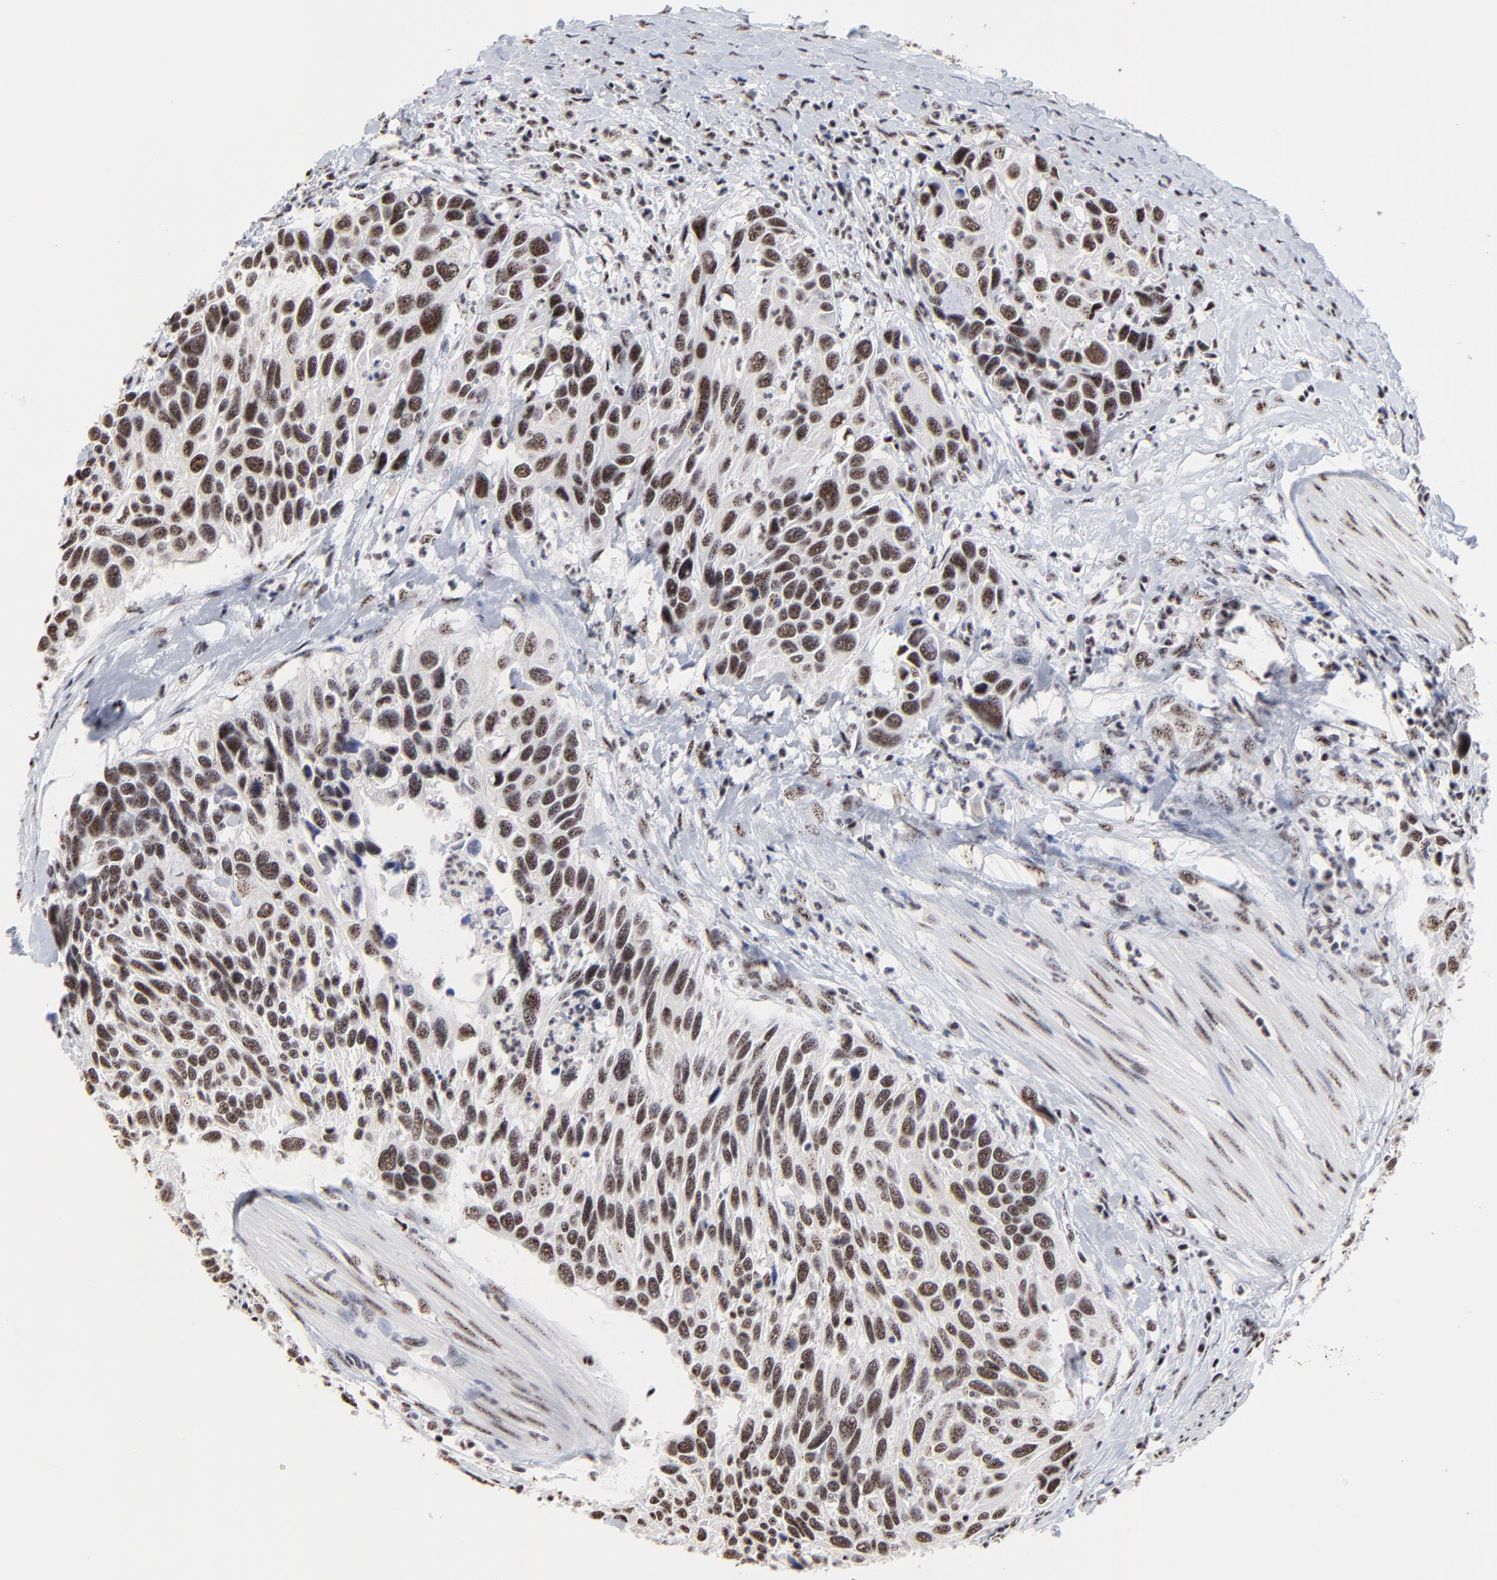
{"staining": {"intensity": "weak", "quantity": ">75%", "location": "nuclear"}, "tissue": "urothelial cancer", "cell_type": "Tumor cells", "image_type": "cancer", "snomed": [{"axis": "morphology", "description": "Urothelial carcinoma, High grade"}, {"axis": "topography", "description": "Urinary bladder"}], "caption": "Human urothelial cancer stained for a protein (brown) displays weak nuclear positive expression in approximately >75% of tumor cells.", "gene": "MBD4", "patient": {"sex": "male", "age": 66}}